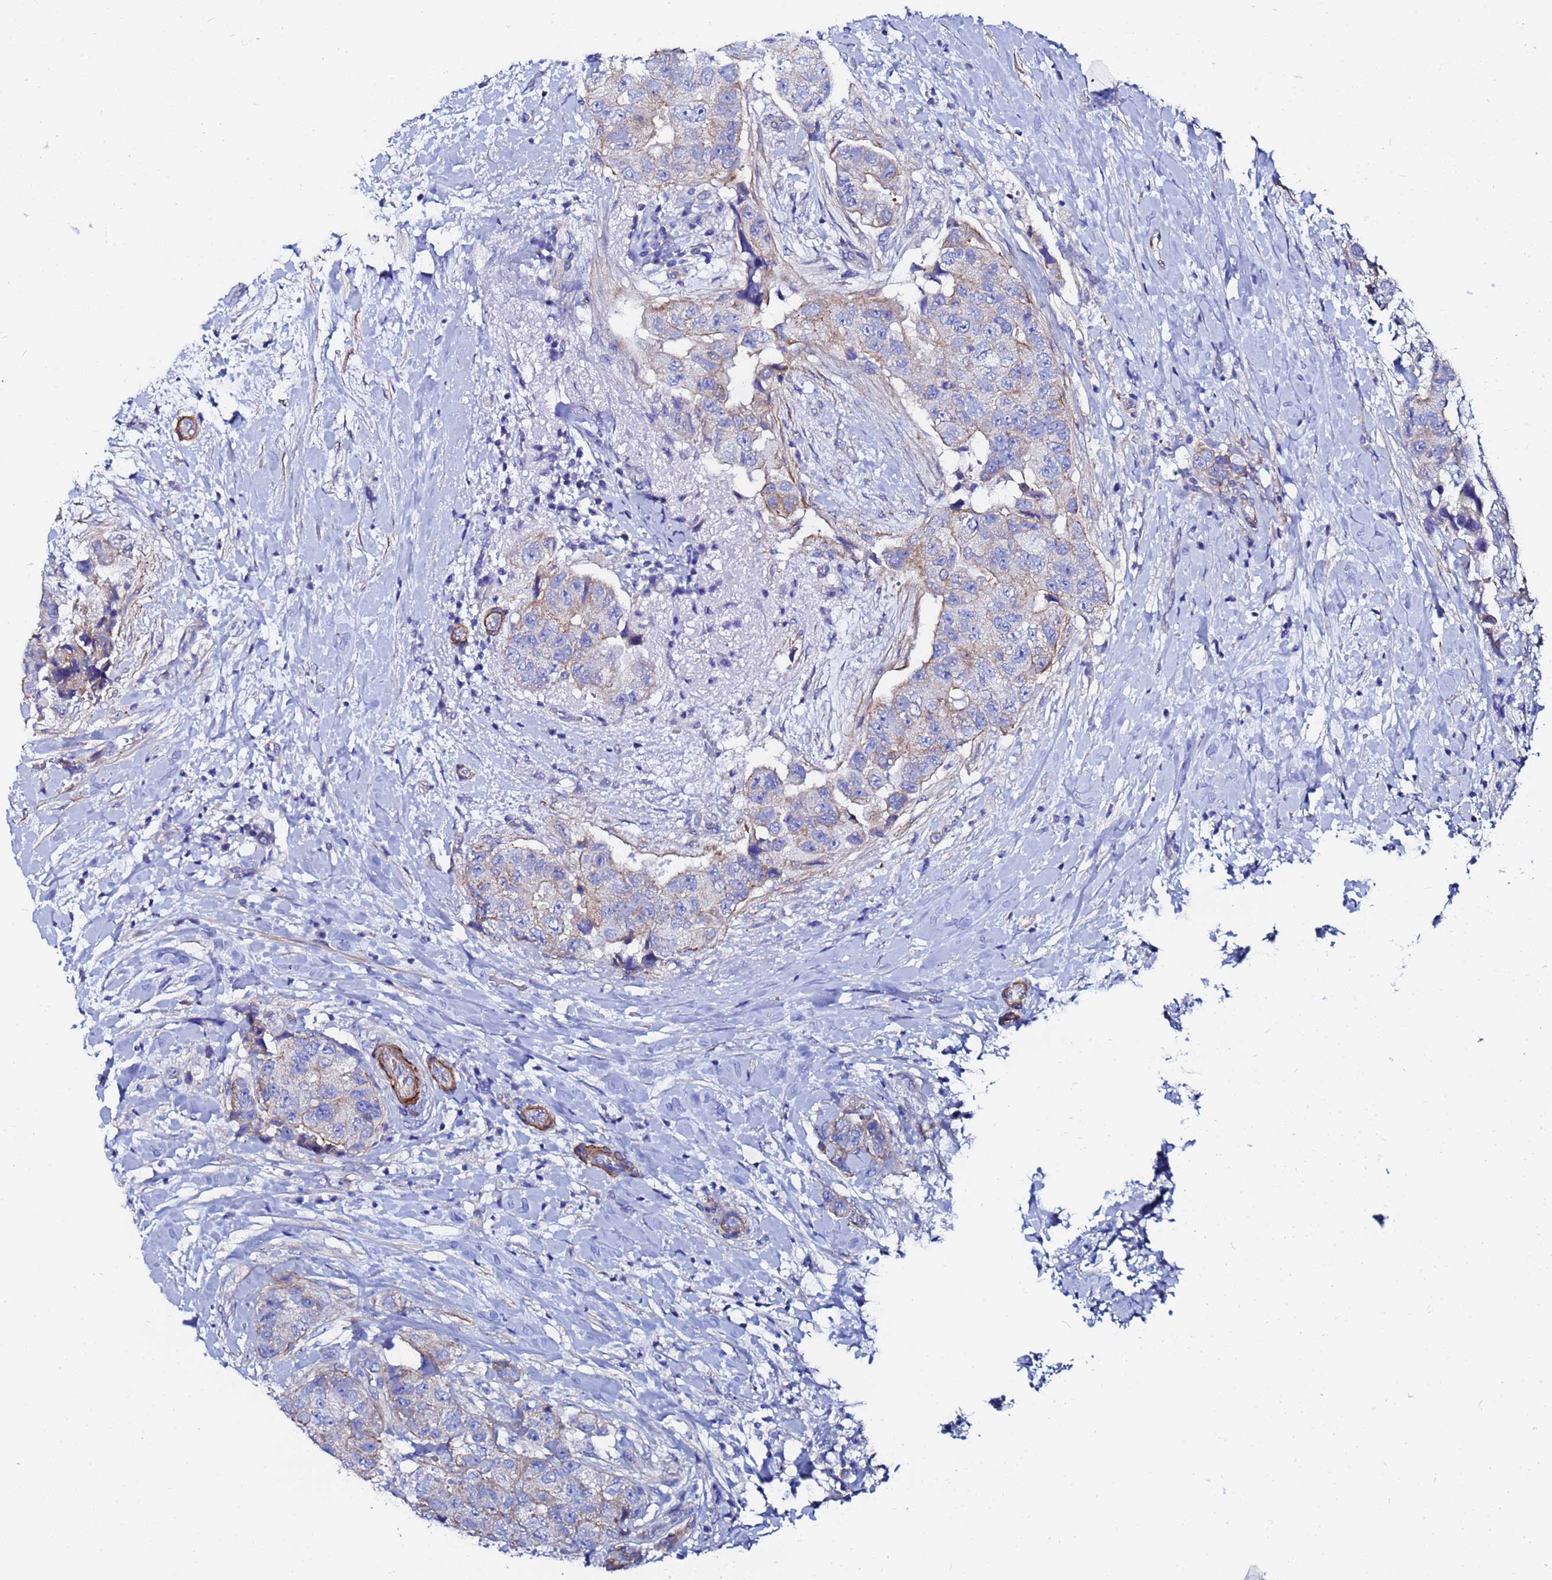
{"staining": {"intensity": "weak", "quantity": "<25%", "location": "cytoplasmic/membranous"}, "tissue": "breast cancer", "cell_type": "Tumor cells", "image_type": "cancer", "snomed": [{"axis": "morphology", "description": "Normal tissue, NOS"}, {"axis": "morphology", "description": "Duct carcinoma"}, {"axis": "topography", "description": "Breast"}], "caption": "A histopathology image of breast cancer (invasive ductal carcinoma) stained for a protein exhibits no brown staining in tumor cells.", "gene": "RAB39B", "patient": {"sex": "female", "age": 62}}